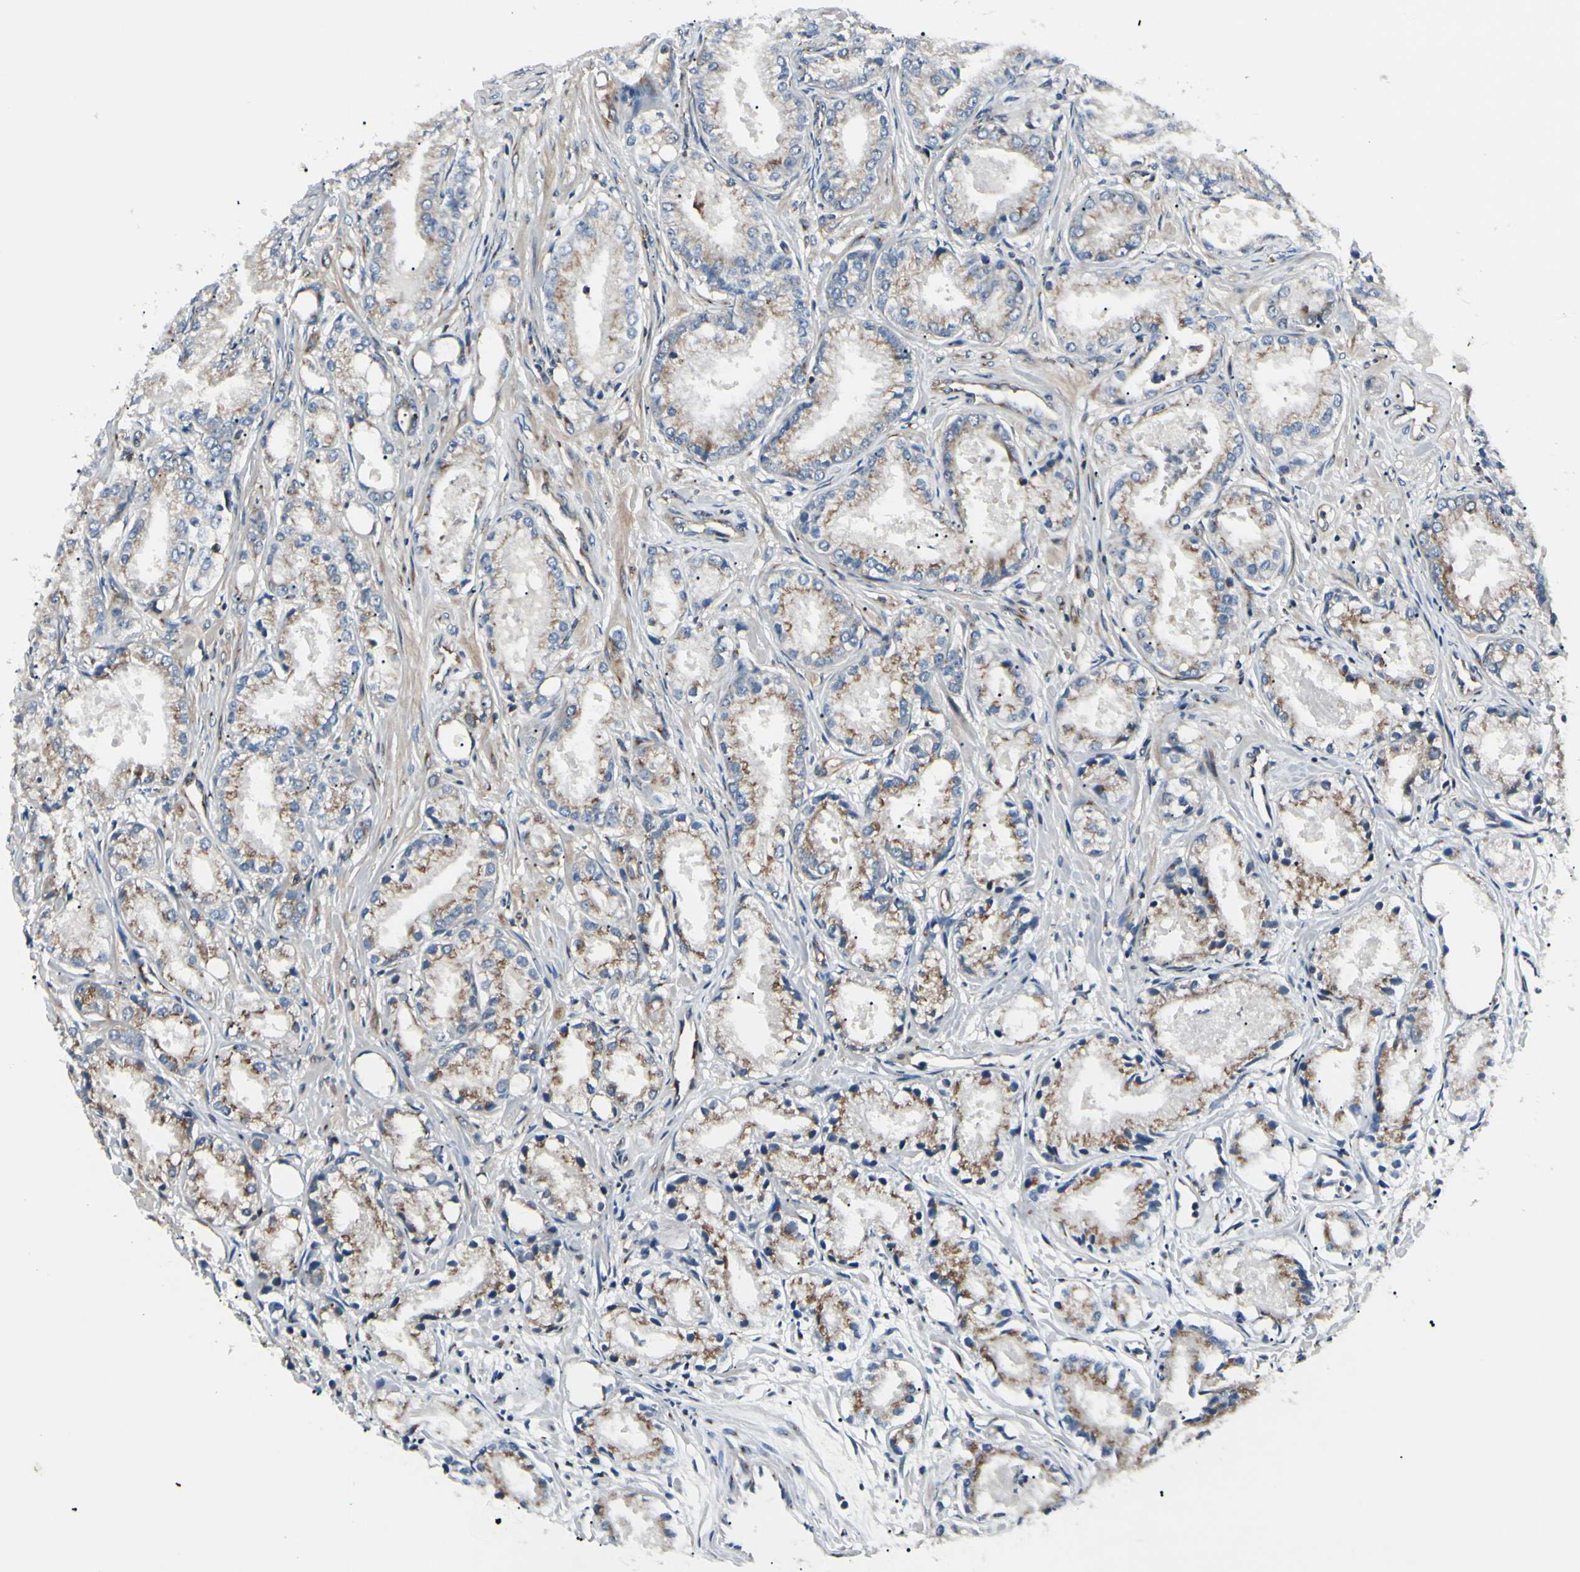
{"staining": {"intensity": "moderate", "quantity": "25%-75%", "location": "cytoplasmic/membranous"}, "tissue": "prostate cancer", "cell_type": "Tumor cells", "image_type": "cancer", "snomed": [{"axis": "morphology", "description": "Adenocarcinoma, Low grade"}, {"axis": "topography", "description": "Prostate"}], "caption": "Protein staining displays moderate cytoplasmic/membranous positivity in about 25%-75% of tumor cells in adenocarcinoma (low-grade) (prostate).", "gene": "MAPRE1", "patient": {"sex": "male", "age": 72}}